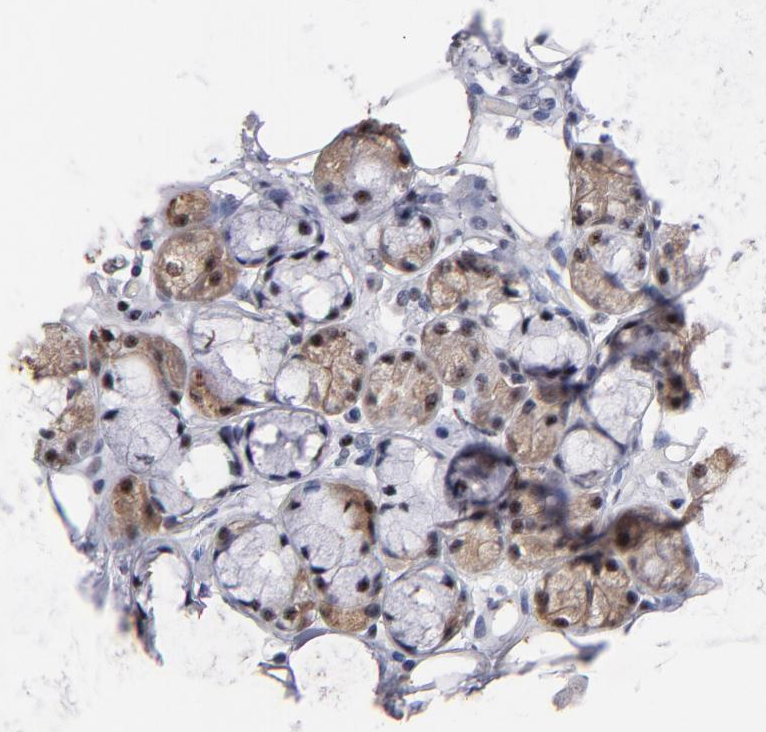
{"staining": {"intensity": "moderate", "quantity": "25%-75%", "location": "cytoplasmic/membranous,nuclear"}, "tissue": "salivary gland", "cell_type": "Glandular cells", "image_type": "normal", "snomed": [{"axis": "morphology", "description": "Normal tissue, NOS"}, {"axis": "topography", "description": "Skeletal muscle"}, {"axis": "topography", "description": "Oral tissue"}, {"axis": "topography", "description": "Salivary gland"}, {"axis": "topography", "description": "Peripheral nerve tissue"}], "caption": "High-magnification brightfield microscopy of normal salivary gland stained with DAB (brown) and counterstained with hematoxylin (blue). glandular cells exhibit moderate cytoplasmic/membranous,nuclear staining is seen in approximately25%-75% of cells.", "gene": "RAF1", "patient": {"sex": "male", "age": 54}}